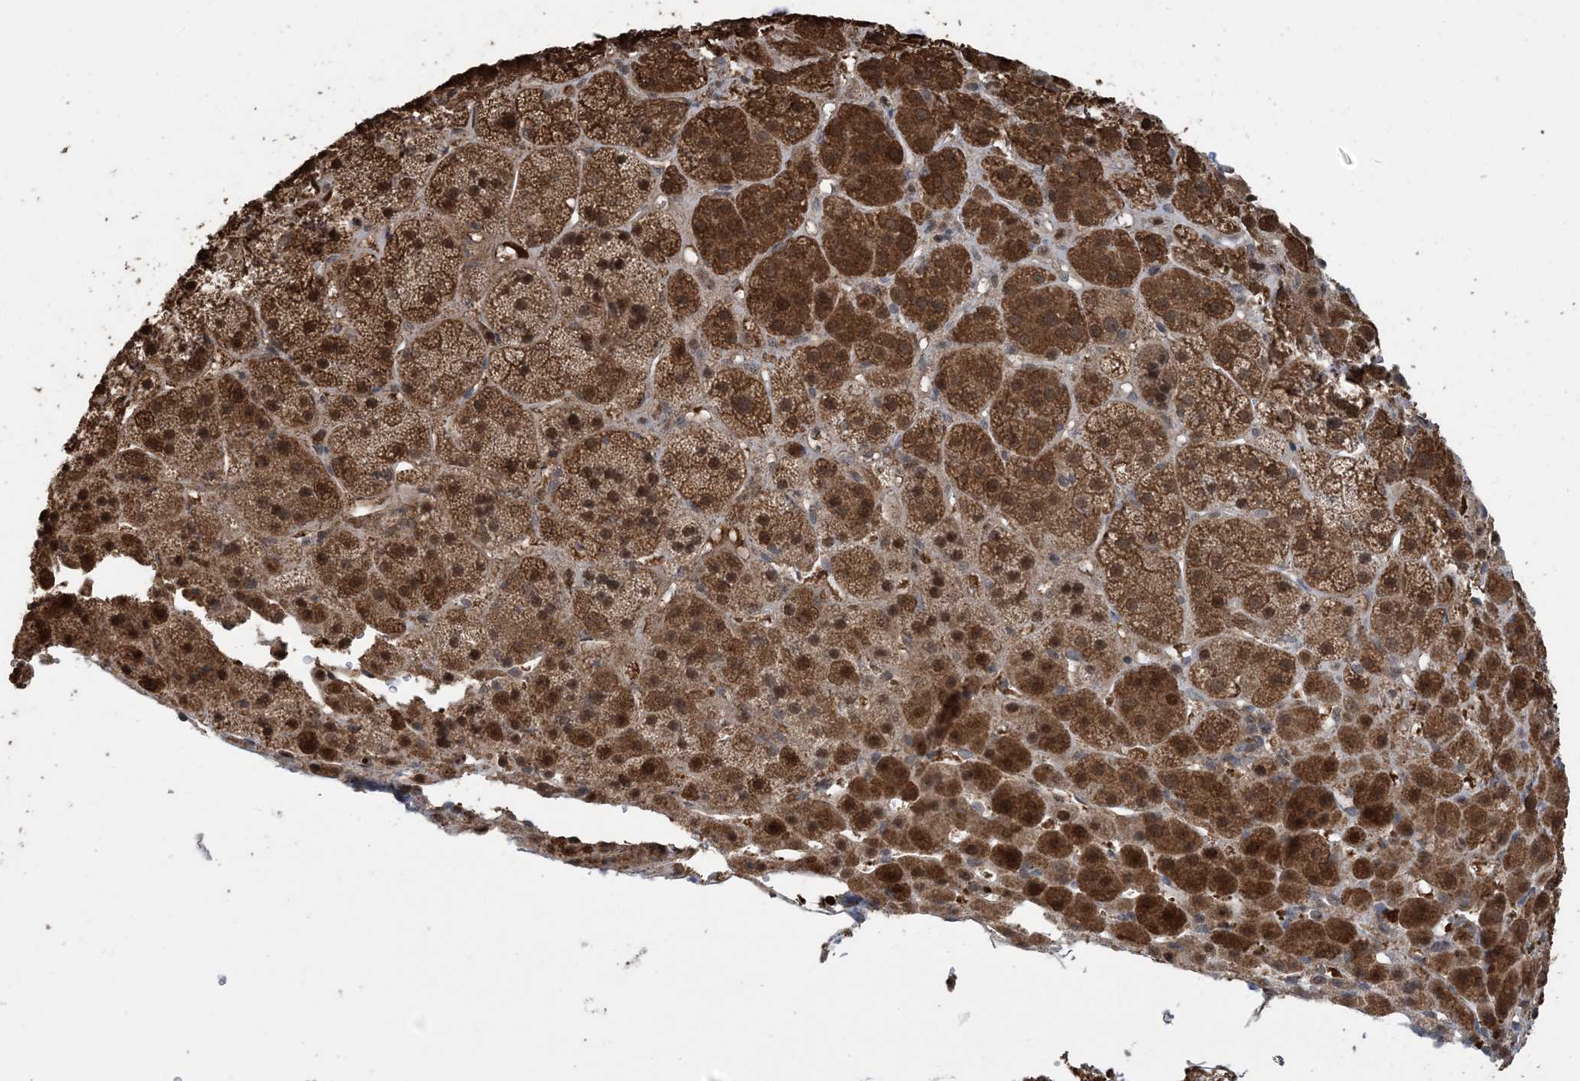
{"staining": {"intensity": "strong", "quantity": ">75%", "location": "cytoplasmic/membranous,nuclear"}, "tissue": "adrenal gland", "cell_type": "Glandular cells", "image_type": "normal", "snomed": [{"axis": "morphology", "description": "Normal tissue, NOS"}, {"axis": "topography", "description": "Adrenal gland"}], "caption": "Adrenal gland stained for a protein shows strong cytoplasmic/membranous,nuclear positivity in glandular cells. (DAB IHC, brown staining for protein, blue staining for nuclei).", "gene": "HSPA1A", "patient": {"sex": "female", "age": 57}}